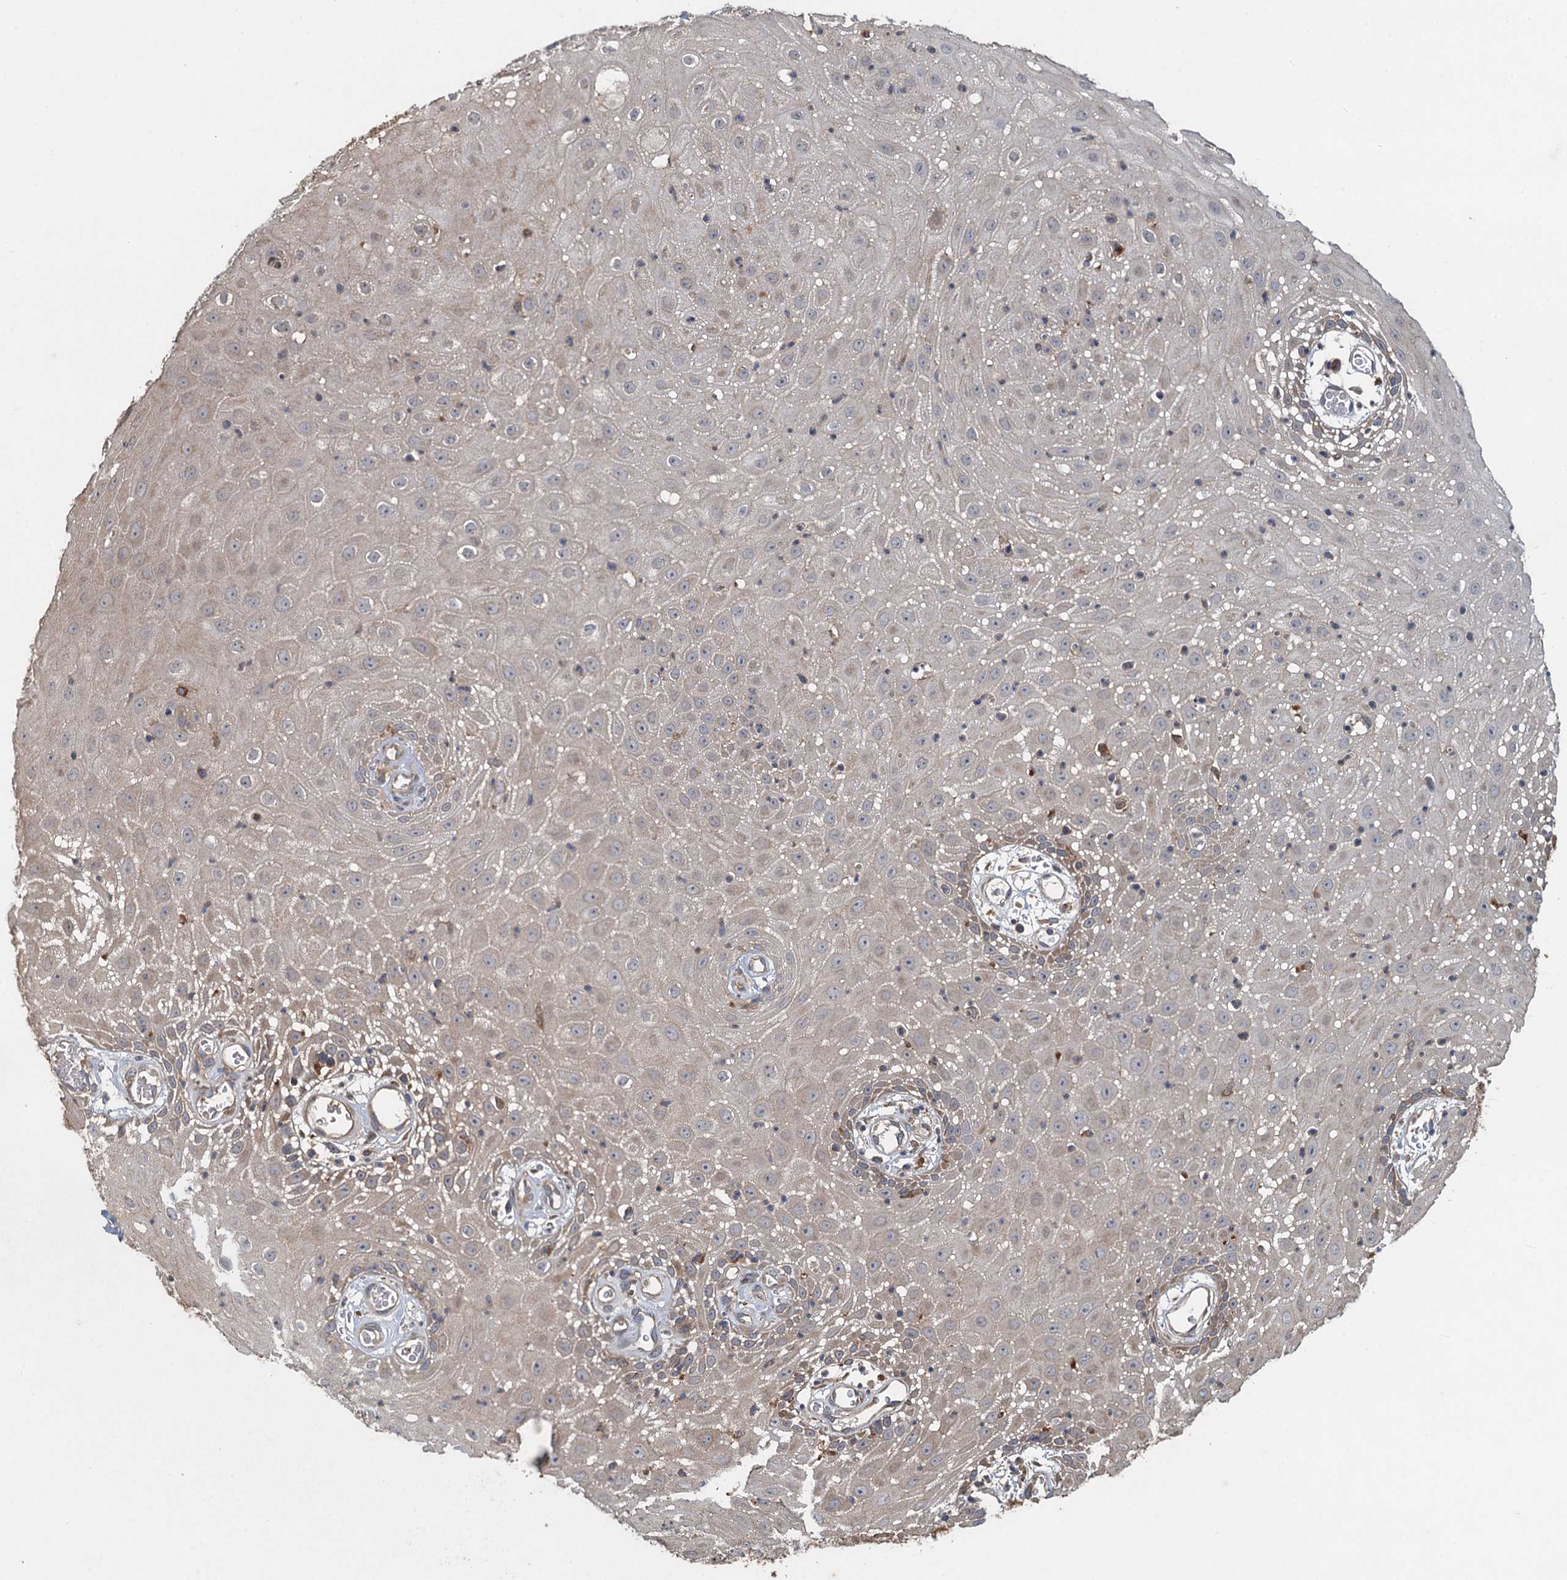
{"staining": {"intensity": "weak", "quantity": "<25%", "location": "cytoplasmic/membranous"}, "tissue": "oral mucosa", "cell_type": "Squamous epithelial cells", "image_type": "normal", "snomed": [{"axis": "morphology", "description": "Normal tissue, NOS"}, {"axis": "topography", "description": "Skeletal muscle"}, {"axis": "topography", "description": "Oral tissue"}, {"axis": "topography", "description": "Salivary gland"}, {"axis": "topography", "description": "Peripheral nerve tissue"}], "caption": "The IHC histopathology image has no significant staining in squamous epithelial cells of oral mucosa.", "gene": "SNAP29", "patient": {"sex": "male", "age": 54}}